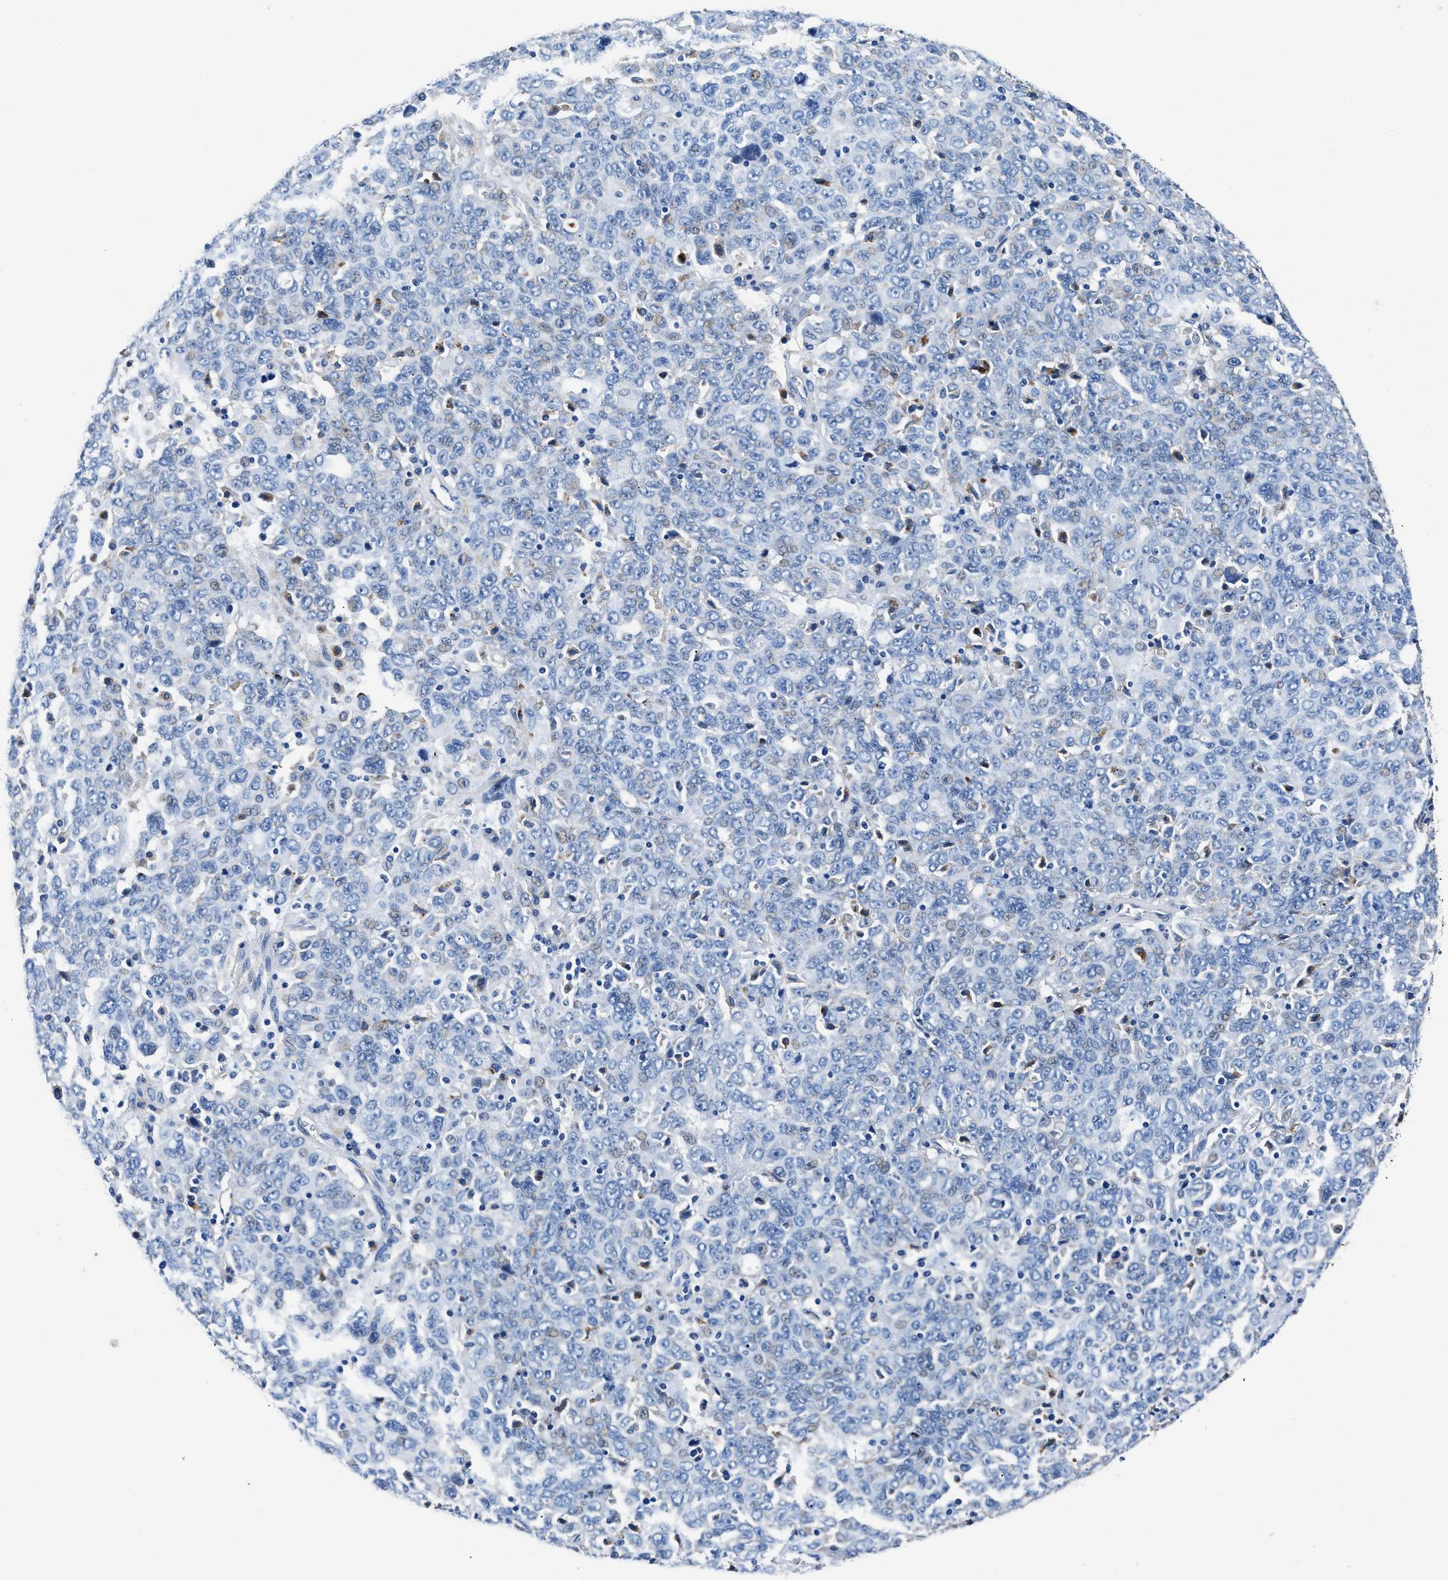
{"staining": {"intensity": "negative", "quantity": "none", "location": "none"}, "tissue": "ovarian cancer", "cell_type": "Tumor cells", "image_type": "cancer", "snomed": [{"axis": "morphology", "description": "Carcinoma, endometroid"}, {"axis": "topography", "description": "Ovary"}], "caption": "Tumor cells show no significant expression in ovarian cancer.", "gene": "DAG1", "patient": {"sex": "female", "age": 62}}